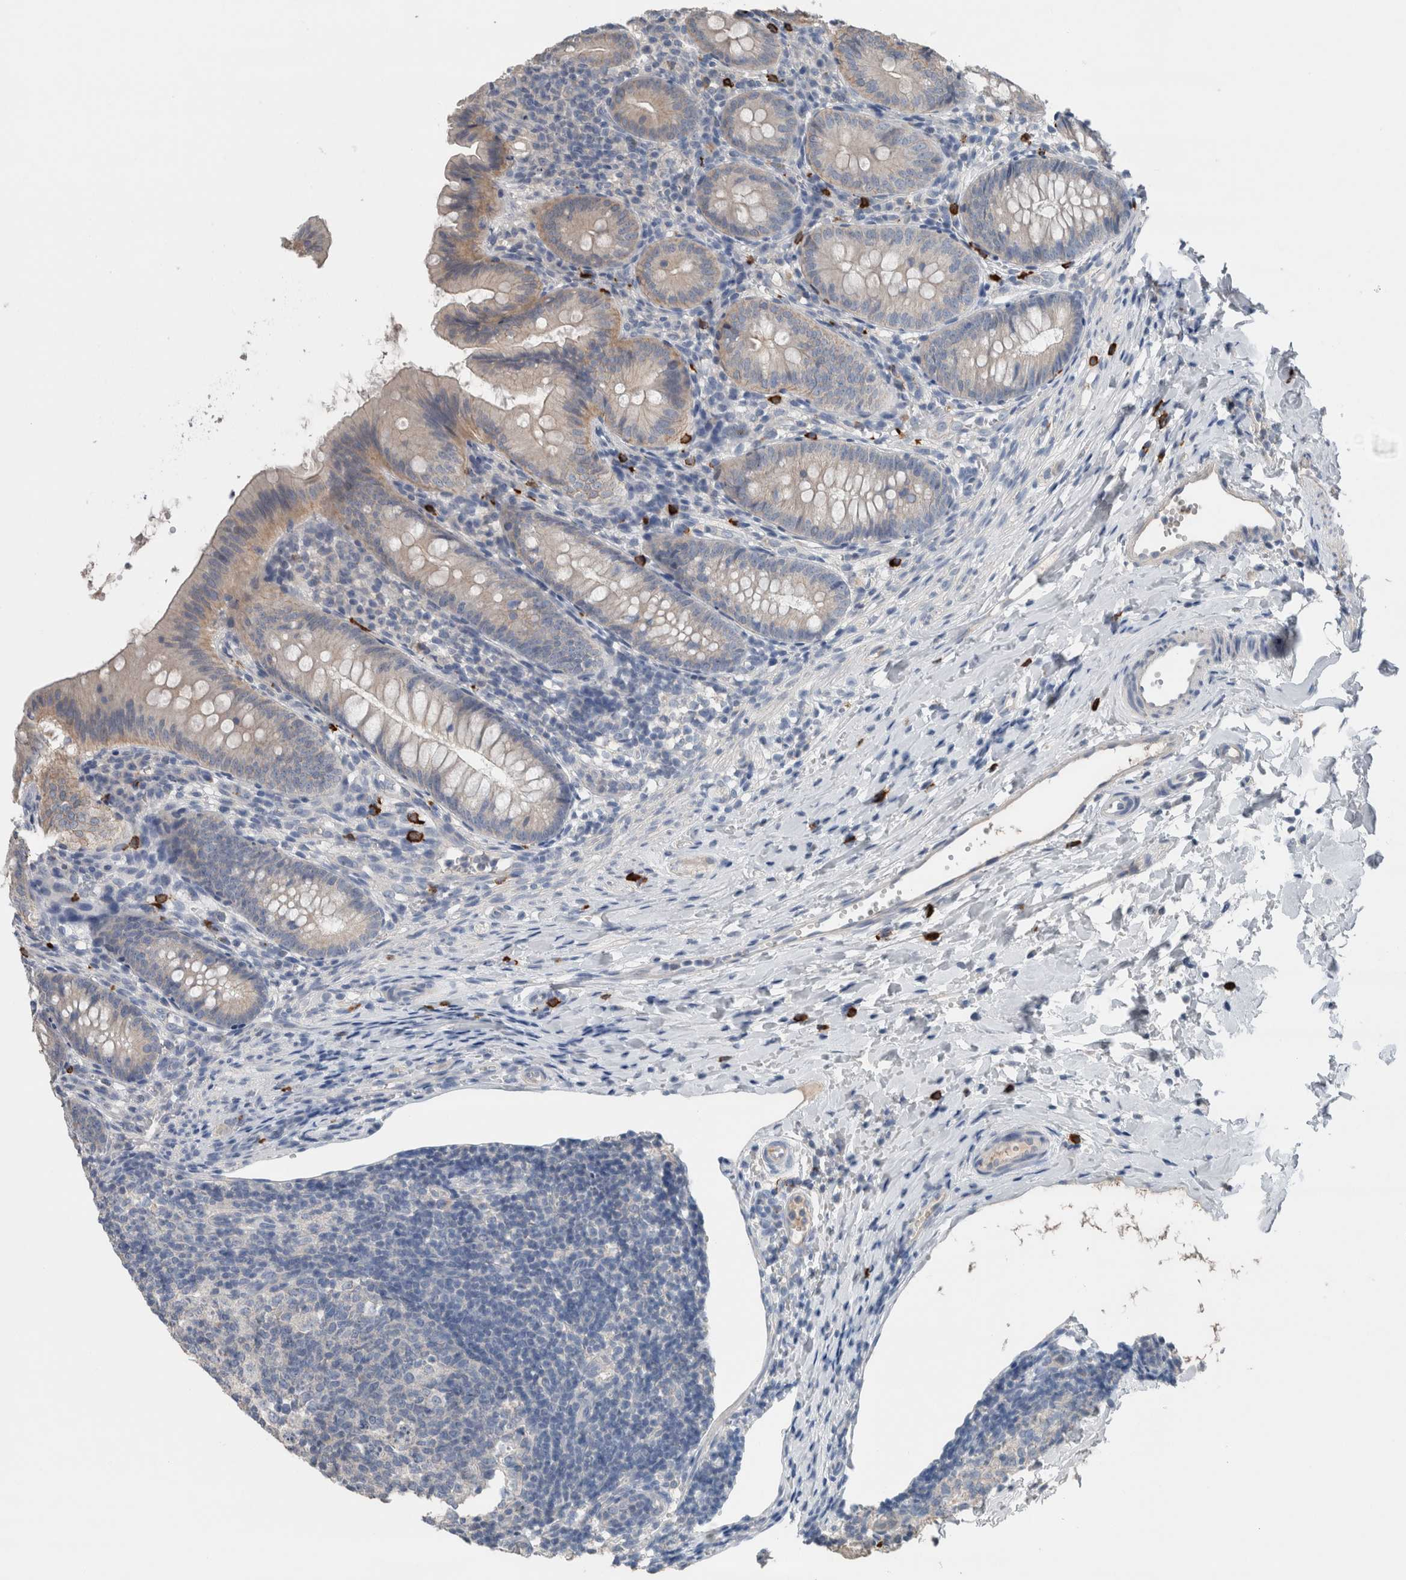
{"staining": {"intensity": "weak", "quantity": "25%-75%", "location": "cytoplasmic/membranous"}, "tissue": "appendix", "cell_type": "Glandular cells", "image_type": "normal", "snomed": [{"axis": "morphology", "description": "Normal tissue, NOS"}, {"axis": "topography", "description": "Appendix"}], "caption": "Glandular cells exhibit weak cytoplasmic/membranous expression in about 25%-75% of cells in benign appendix.", "gene": "CRNN", "patient": {"sex": "male", "age": 1}}